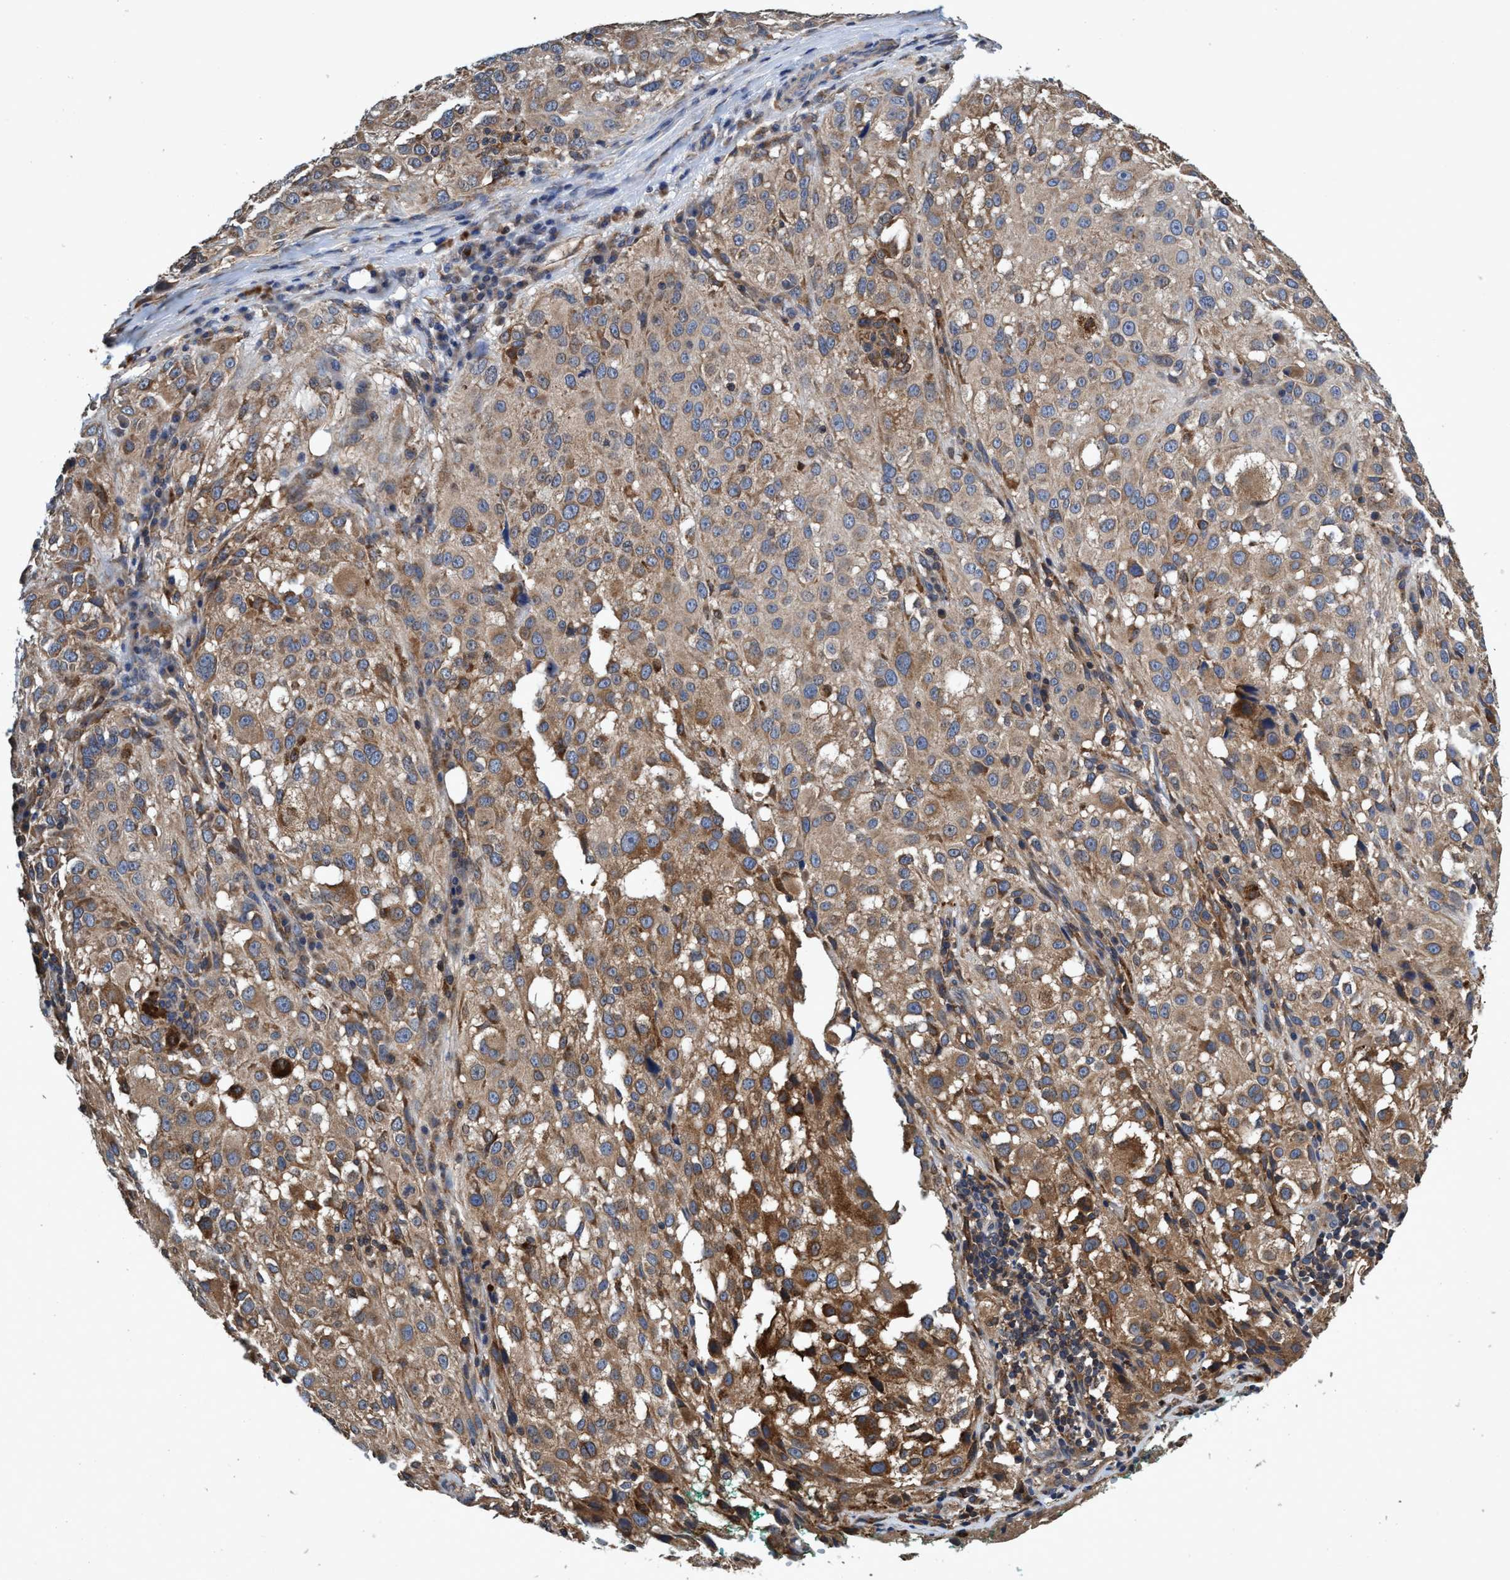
{"staining": {"intensity": "moderate", "quantity": ">75%", "location": "cytoplasmic/membranous"}, "tissue": "melanoma", "cell_type": "Tumor cells", "image_type": "cancer", "snomed": [{"axis": "morphology", "description": "Necrosis, NOS"}, {"axis": "morphology", "description": "Malignant melanoma, NOS"}, {"axis": "topography", "description": "Skin"}], "caption": "Melanoma stained with DAB (3,3'-diaminobenzidine) immunohistochemistry (IHC) shows medium levels of moderate cytoplasmic/membranous positivity in approximately >75% of tumor cells.", "gene": "CALCOCO2", "patient": {"sex": "female", "age": 87}}